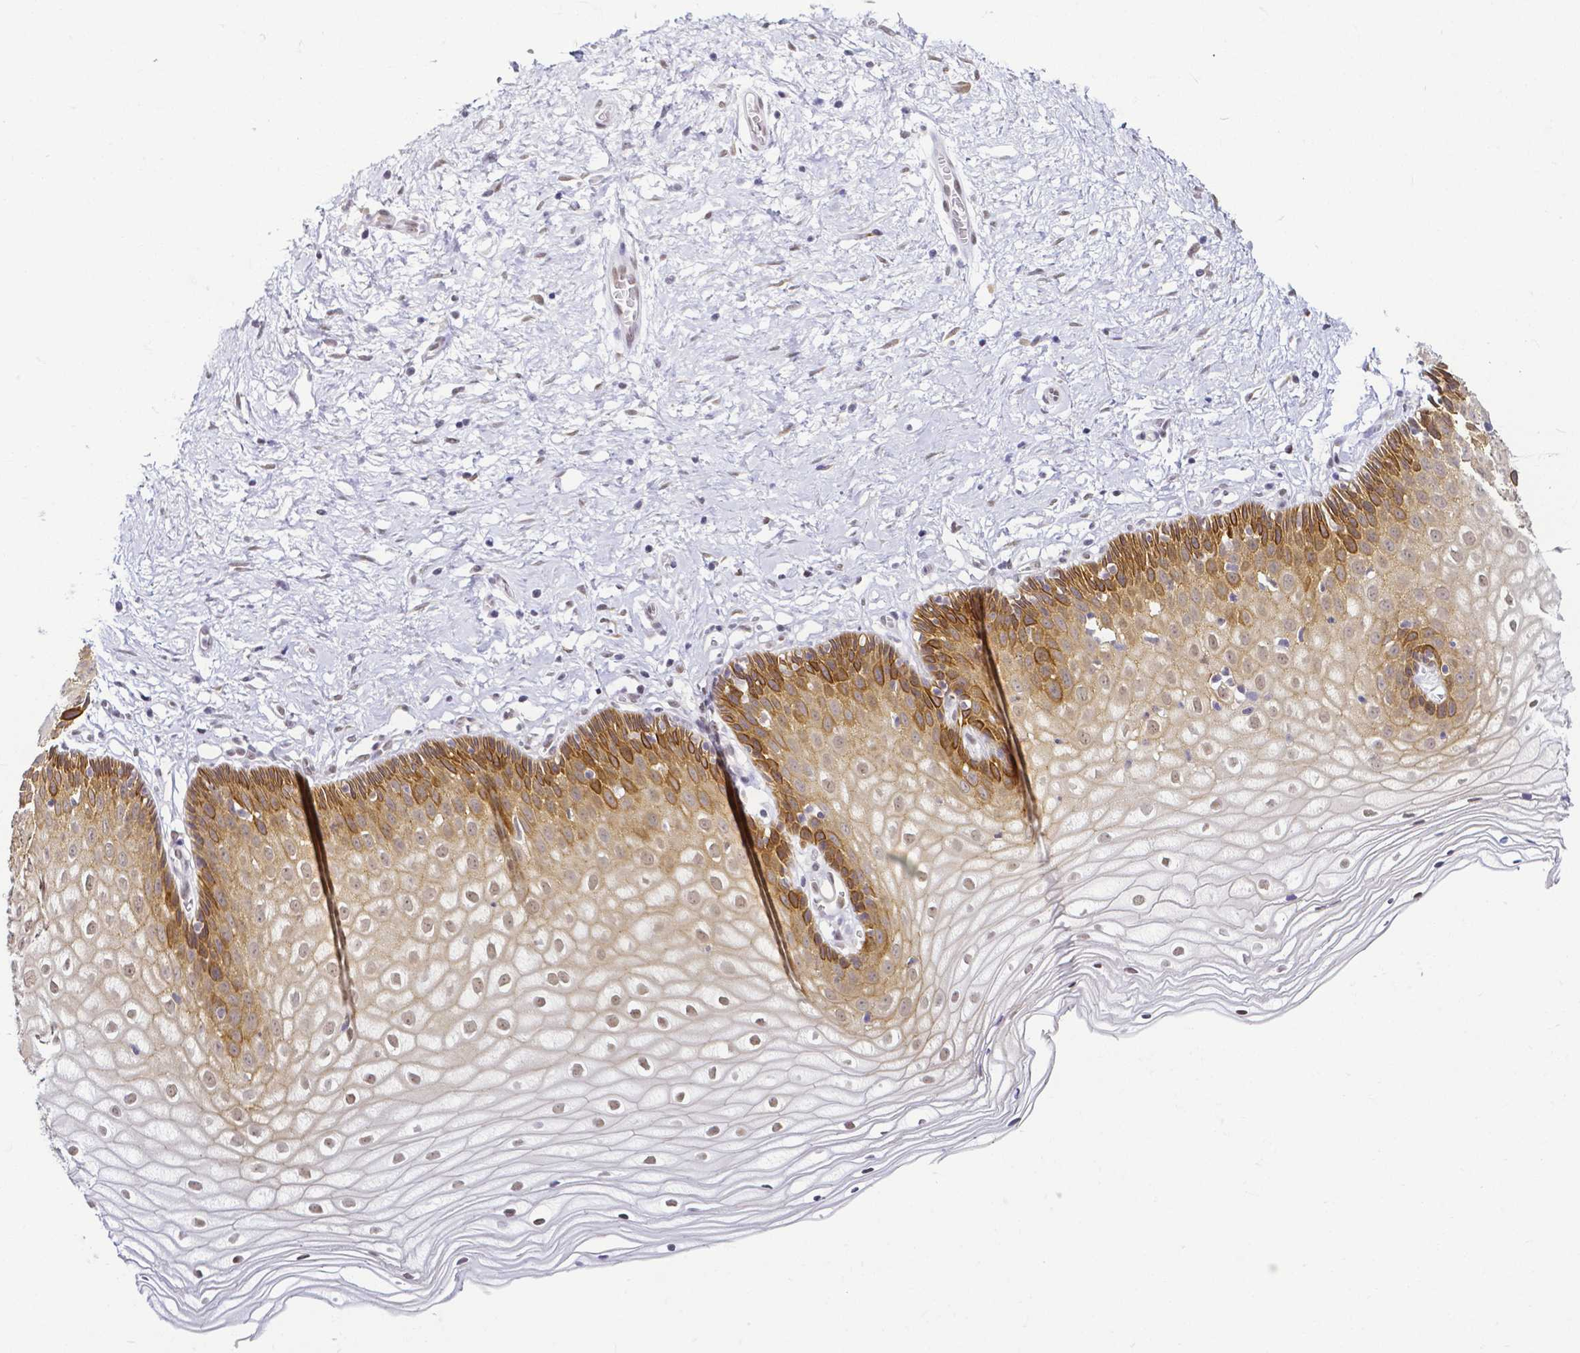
{"staining": {"intensity": "moderate", "quantity": "25%-75%", "location": "nuclear"}, "tissue": "cervix", "cell_type": "Glandular cells", "image_type": "normal", "snomed": [{"axis": "morphology", "description": "Normal tissue, NOS"}, {"axis": "topography", "description": "Cervix"}], "caption": "A micrograph of human cervix stained for a protein shows moderate nuclear brown staining in glandular cells. The protein of interest is shown in brown color, while the nuclei are stained blue.", "gene": "FAM83G", "patient": {"sex": "female", "age": 36}}